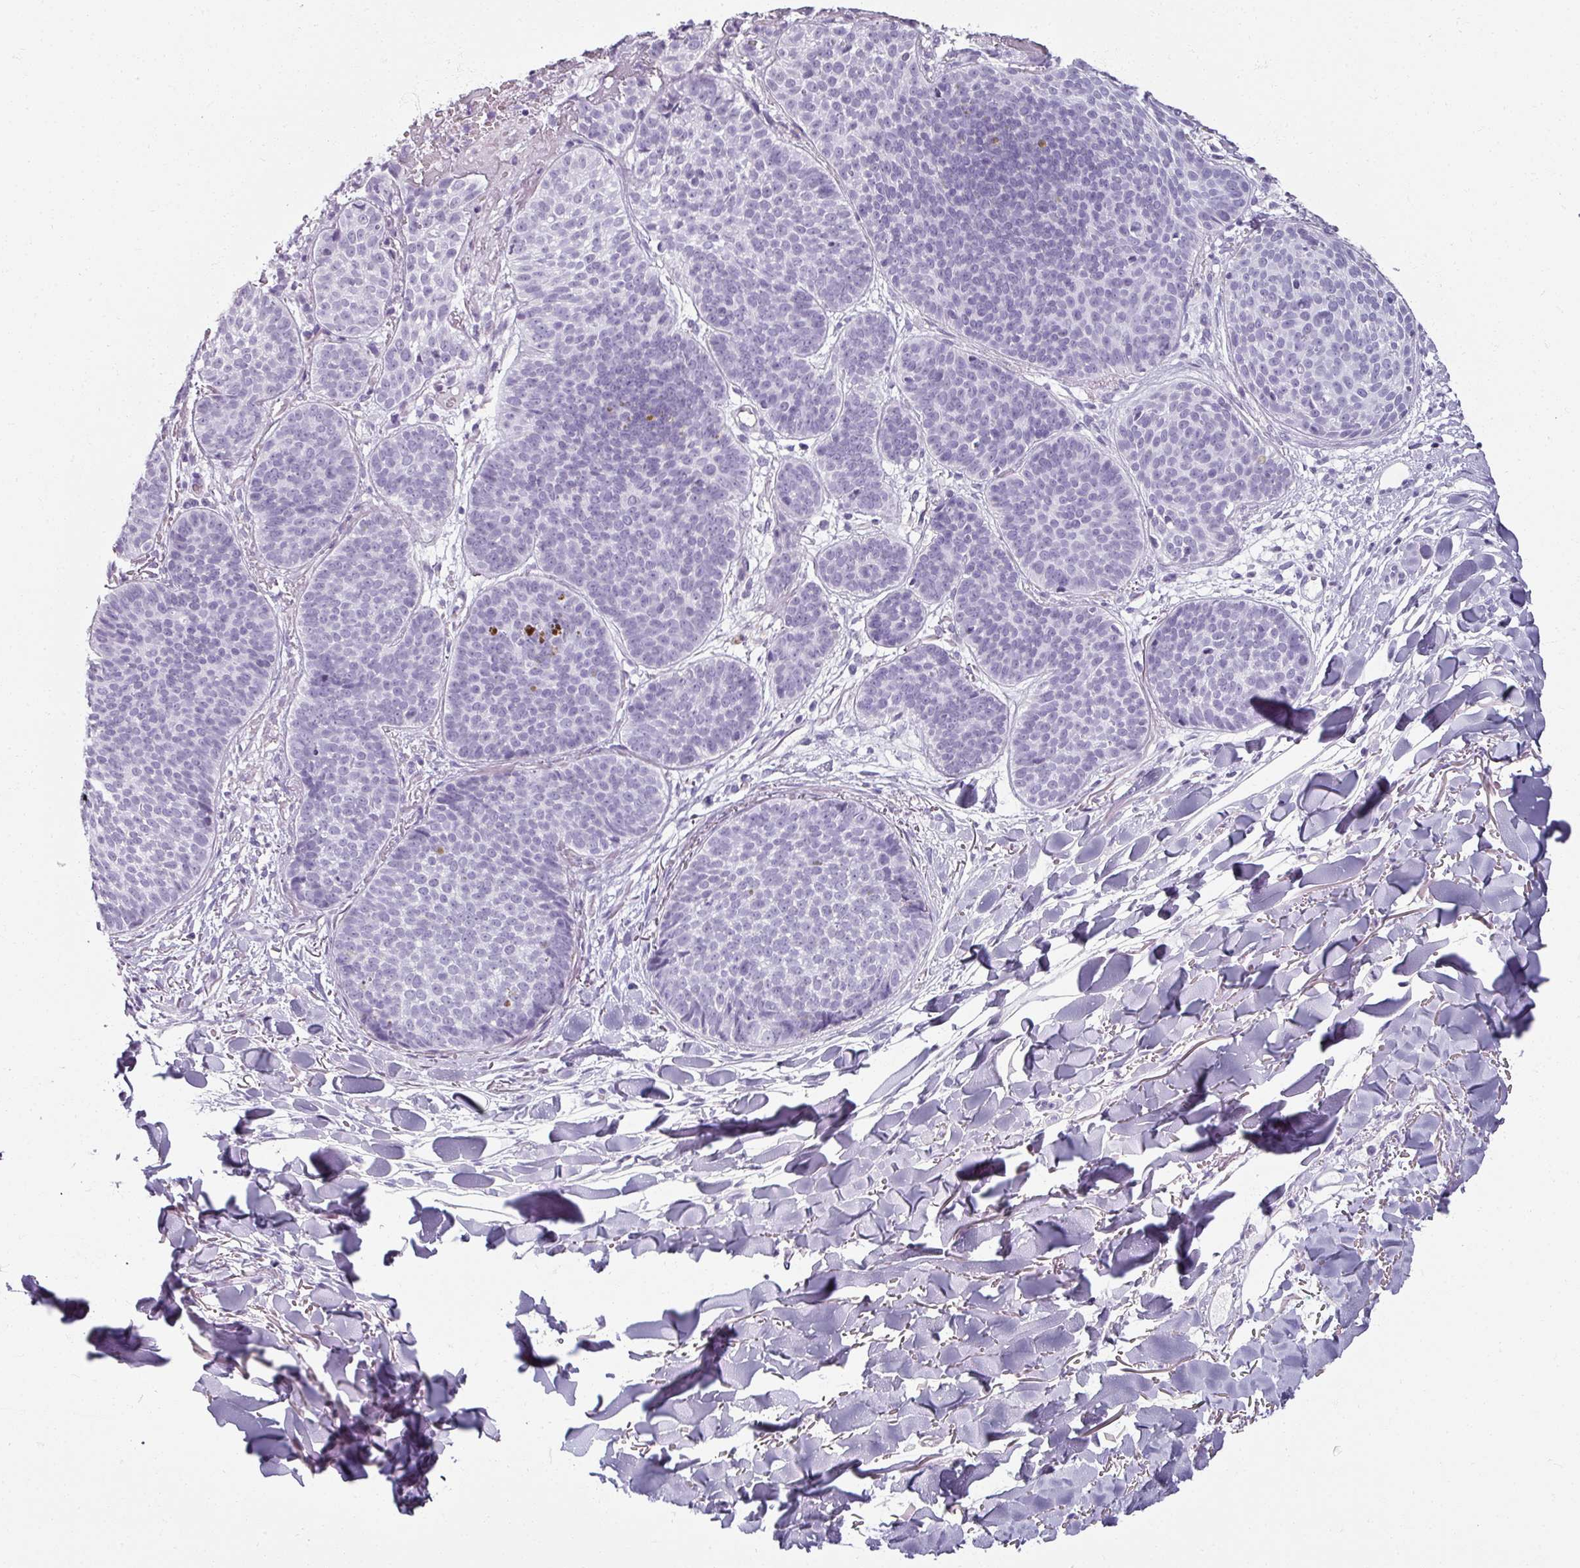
{"staining": {"intensity": "negative", "quantity": "none", "location": "none"}, "tissue": "skin cancer", "cell_type": "Tumor cells", "image_type": "cancer", "snomed": [{"axis": "morphology", "description": "Basal cell carcinoma"}, {"axis": "topography", "description": "Skin"}, {"axis": "topography", "description": "Skin of neck"}, {"axis": "topography", "description": "Skin of shoulder"}, {"axis": "topography", "description": "Skin of back"}], "caption": "Immunohistochemical staining of human skin cancer (basal cell carcinoma) reveals no significant expression in tumor cells.", "gene": "REG3G", "patient": {"sex": "male", "age": 80}}